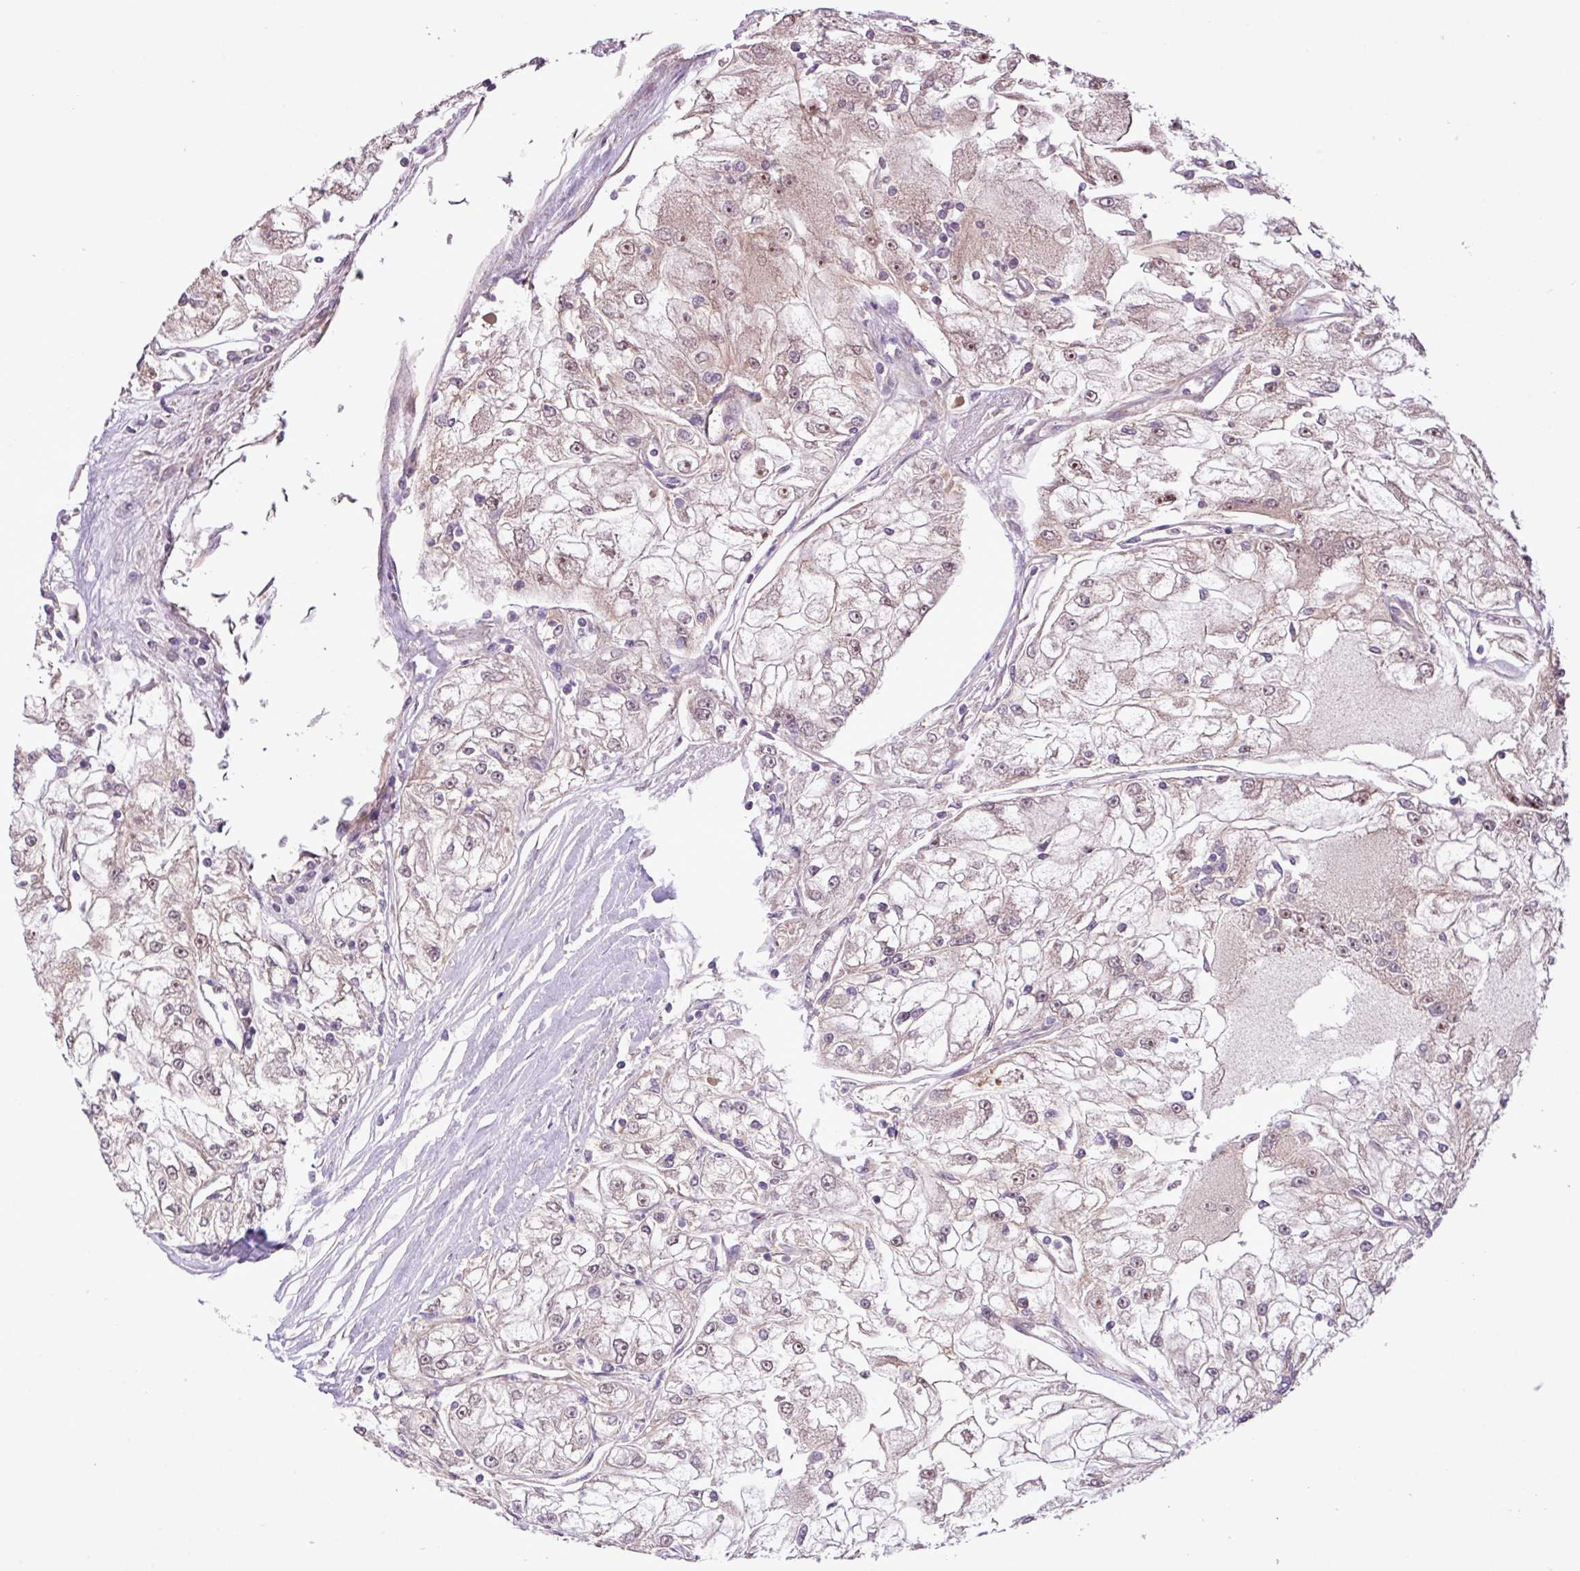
{"staining": {"intensity": "weak", "quantity": "25%-75%", "location": "cytoplasmic/membranous,nuclear"}, "tissue": "renal cancer", "cell_type": "Tumor cells", "image_type": "cancer", "snomed": [{"axis": "morphology", "description": "Adenocarcinoma, NOS"}, {"axis": "topography", "description": "Kidney"}], "caption": "Immunohistochemical staining of human renal adenocarcinoma reveals low levels of weak cytoplasmic/membranous and nuclear protein expression in about 25%-75% of tumor cells.", "gene": "RPP25L", "patient": {"sex": "female", "age": 72}}